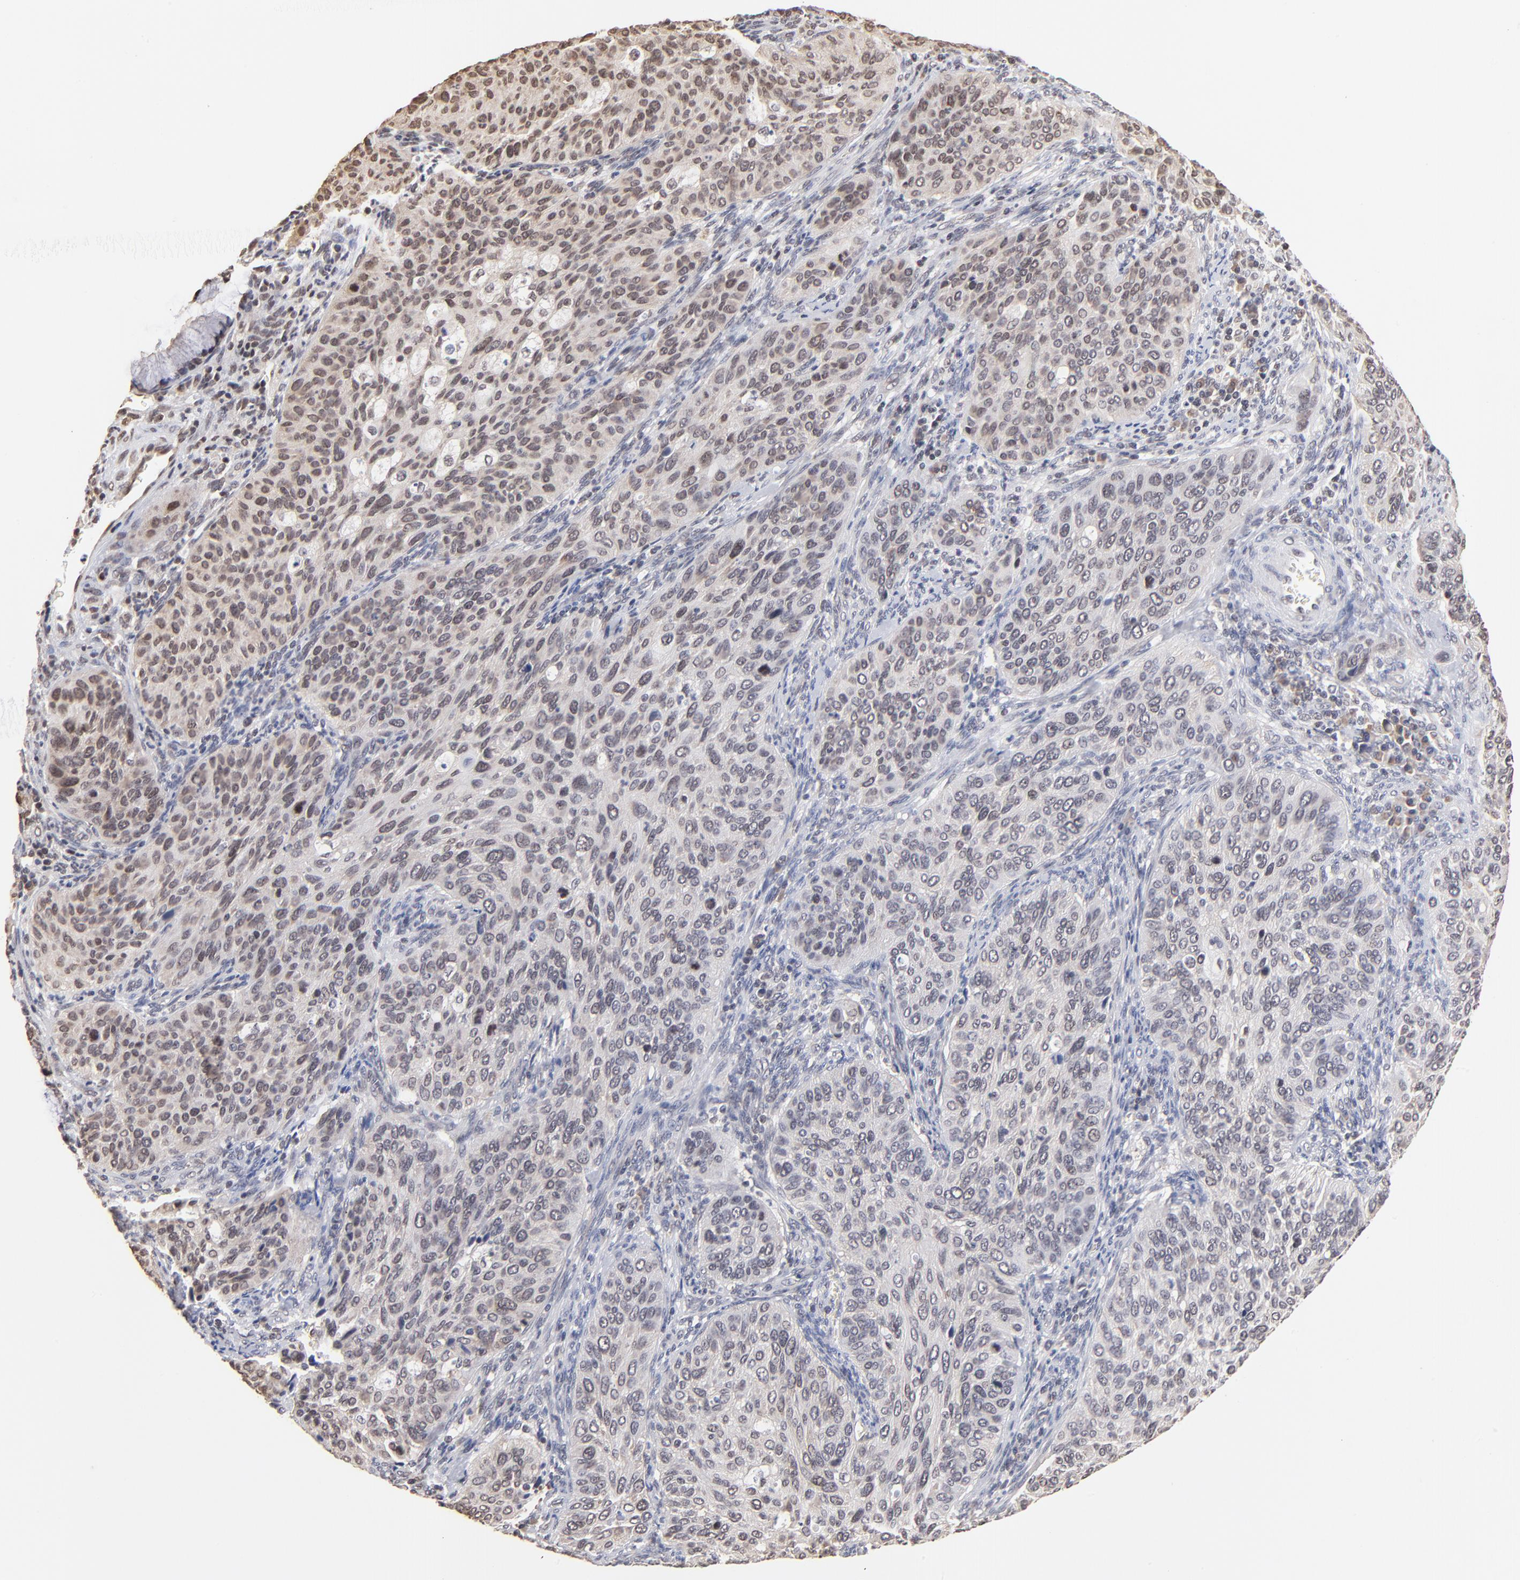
{"staining": {"intensity": "weak", "quantity": "25%-75%", "location": "nuclear"}, "tissue": "cervical cancer", "cell_type": "Tumor cells", "image_type": "cancer", "snomed": [{"axis": "morphology", "description": "Squamous cell carcinoma, NOS"}, {"axis": "topography", "description": "Cervix"}], "caption": "IHC histopathology image of human squamous cell carcinoma (cervical) stained for a protein (brown), which demonstrates low levels of weak nuclear staining in approximately 25%-75% of tumor cells.", "gene": "BRPF1", "patient": {"sex": "female", "age": 57}}